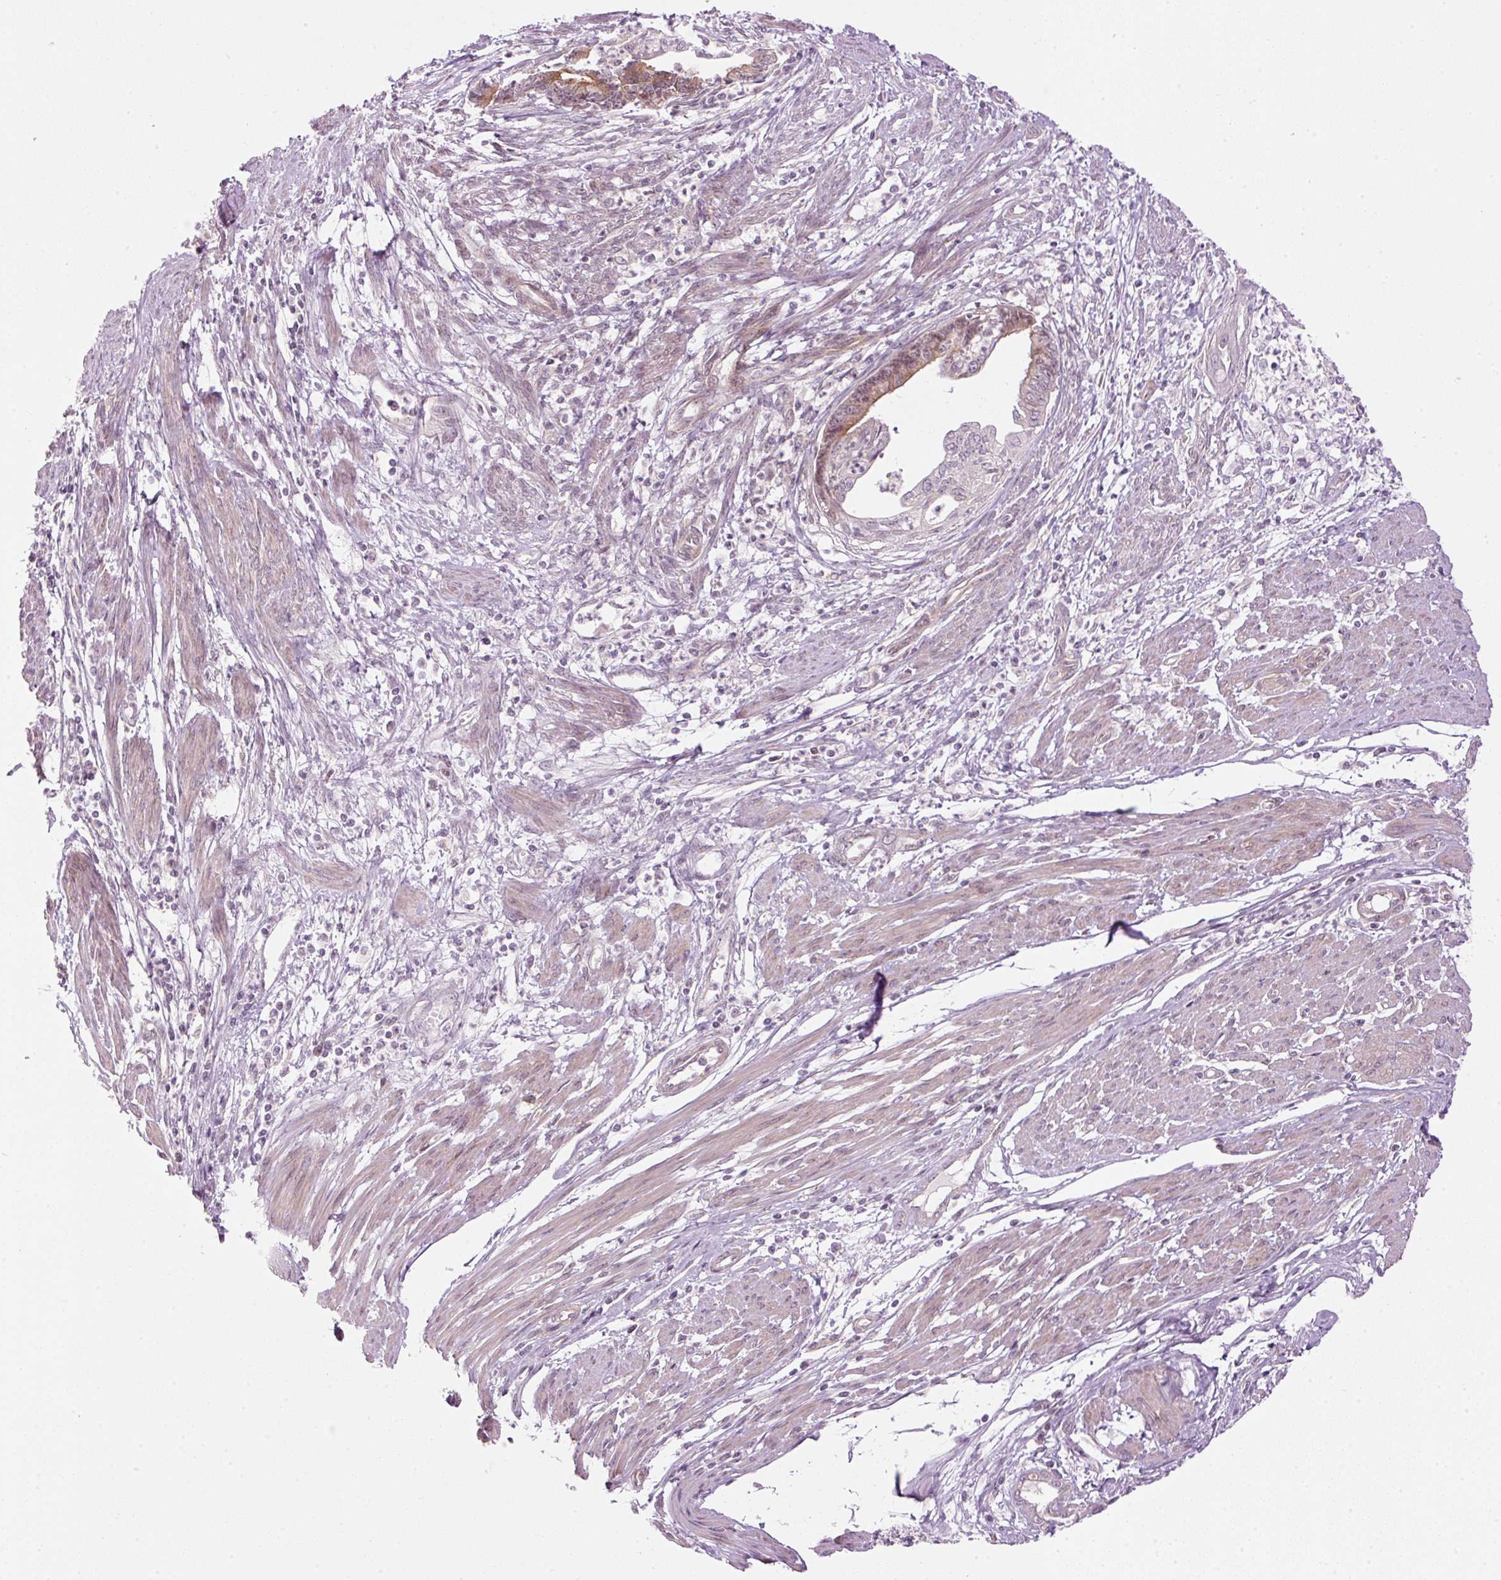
{"staining": {"intensity": "moderate", "quantity": "<25%", "location": "cytoplasmic/membranous"}, "tissue": "endometrial cancer", "cell_type": "Tumor cells", "image_type": "cancer", "snomed": [{"axis": "morphology", "description": "Adenocarcinoma, NOS"}, {"axis": "topography", "description": "Endometrium"}], "caption": "DAB immunohistochemical staining of human adenocarcinoma (endometrial) displays moderate cytoplasmic/membranous protein positivity in approximately <25% of tumor cells.", "gene": "MZT2B", "patient": {"sex": "female", "age": 73}}